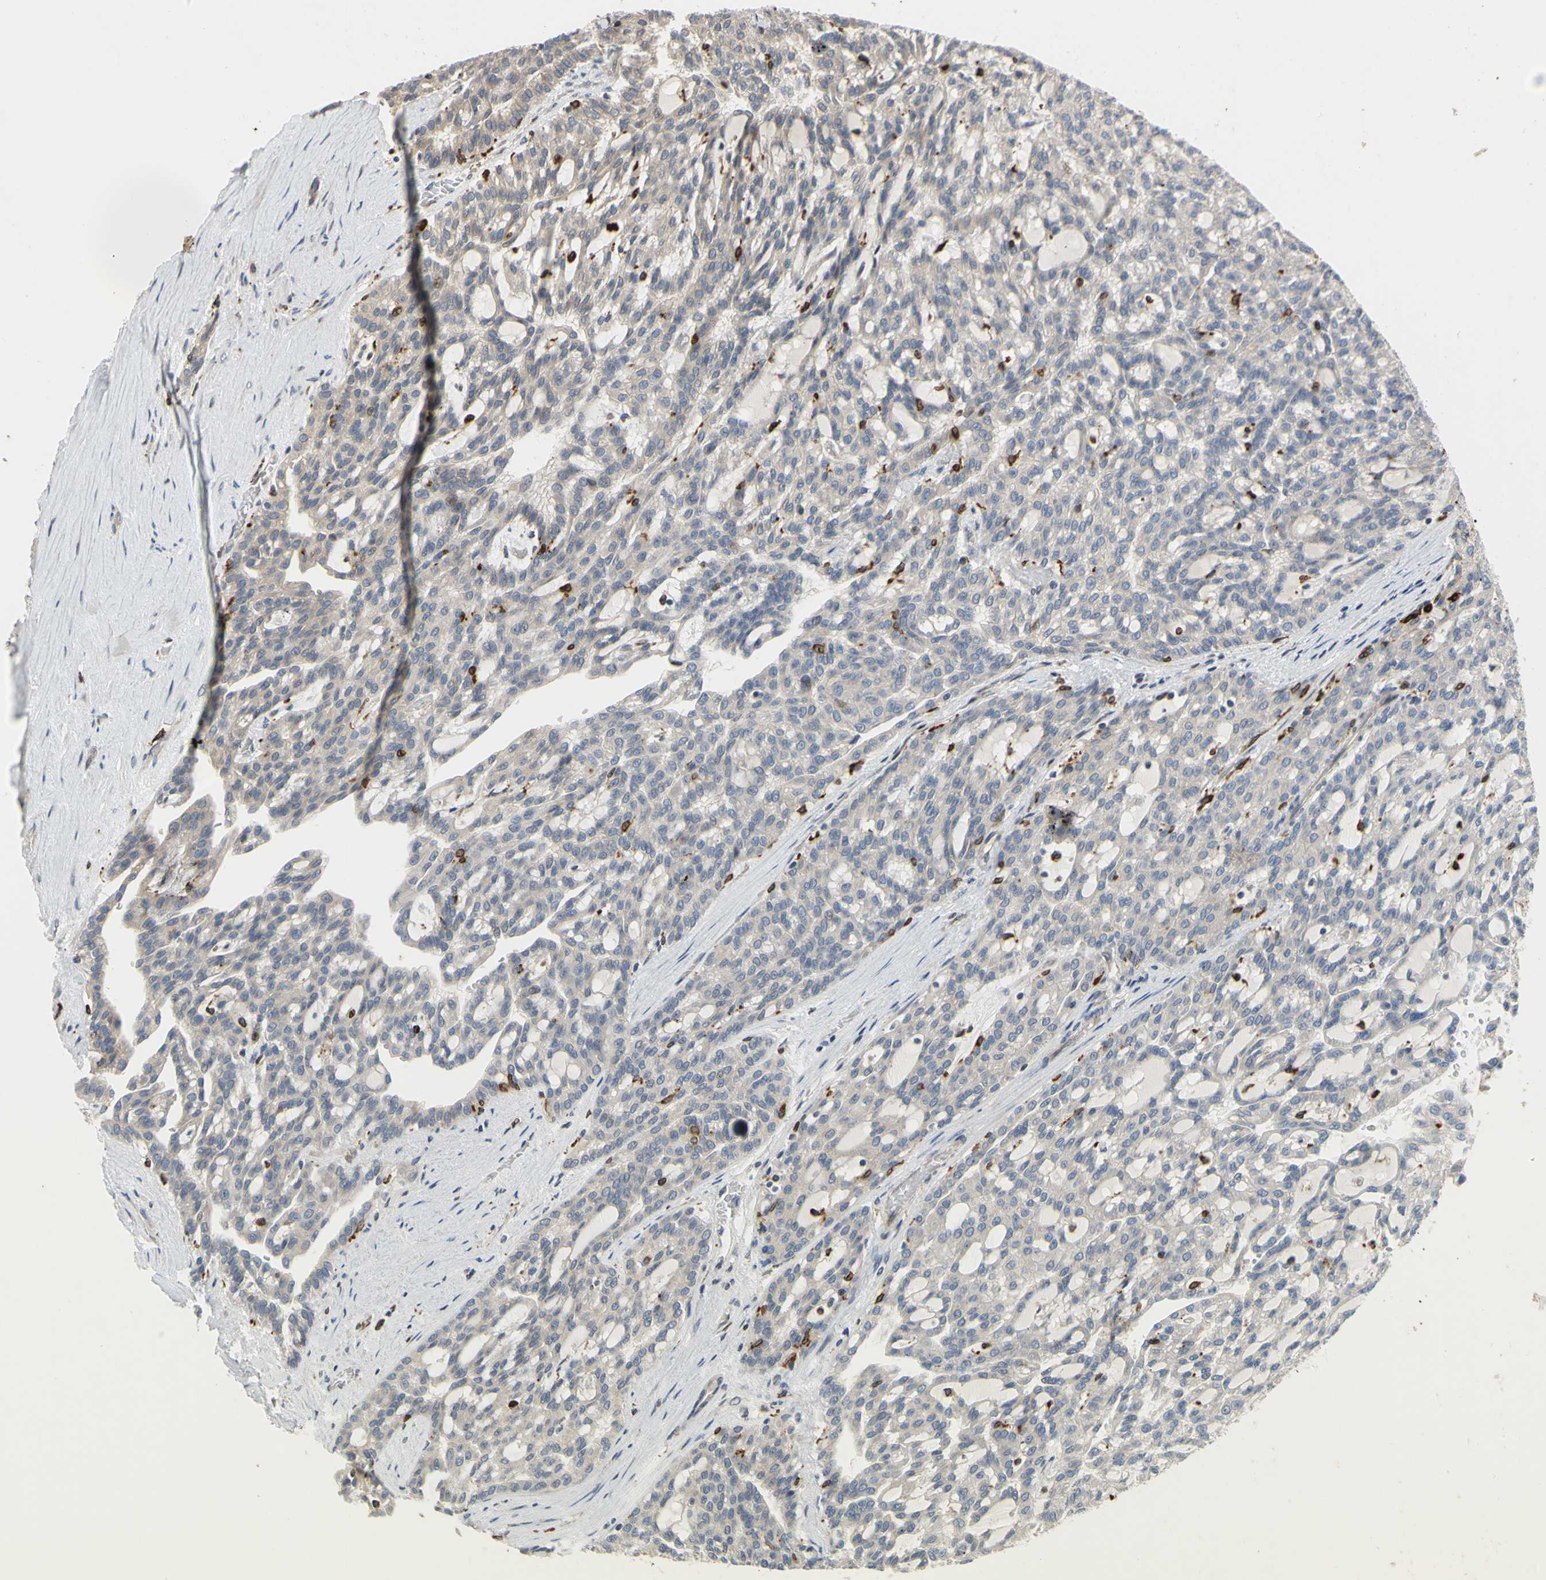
{"staining": {"intensity": "weak", "quantity": ">75%", "location": "cytoplasmic/membranous"}, "tissue": "renal cancer", "cell_type": "Tumor cells", "image_type": "cancer", "snomed": [{"axis": "morphology", "description": "Adenocarcinoma, NOS"}, {"axis": "topography", "description": "Kidney"}], "caption": "Renal cancer stained with DAB (3,3'-diaminobenzidine) immunohistochemistry (IHC) displays low levels of weak cytoplasmic/membranous staining in approximately >75% of tumor cells.", "gene": "PLXNA2", "patient": {"sex": "male", "age": 63}}